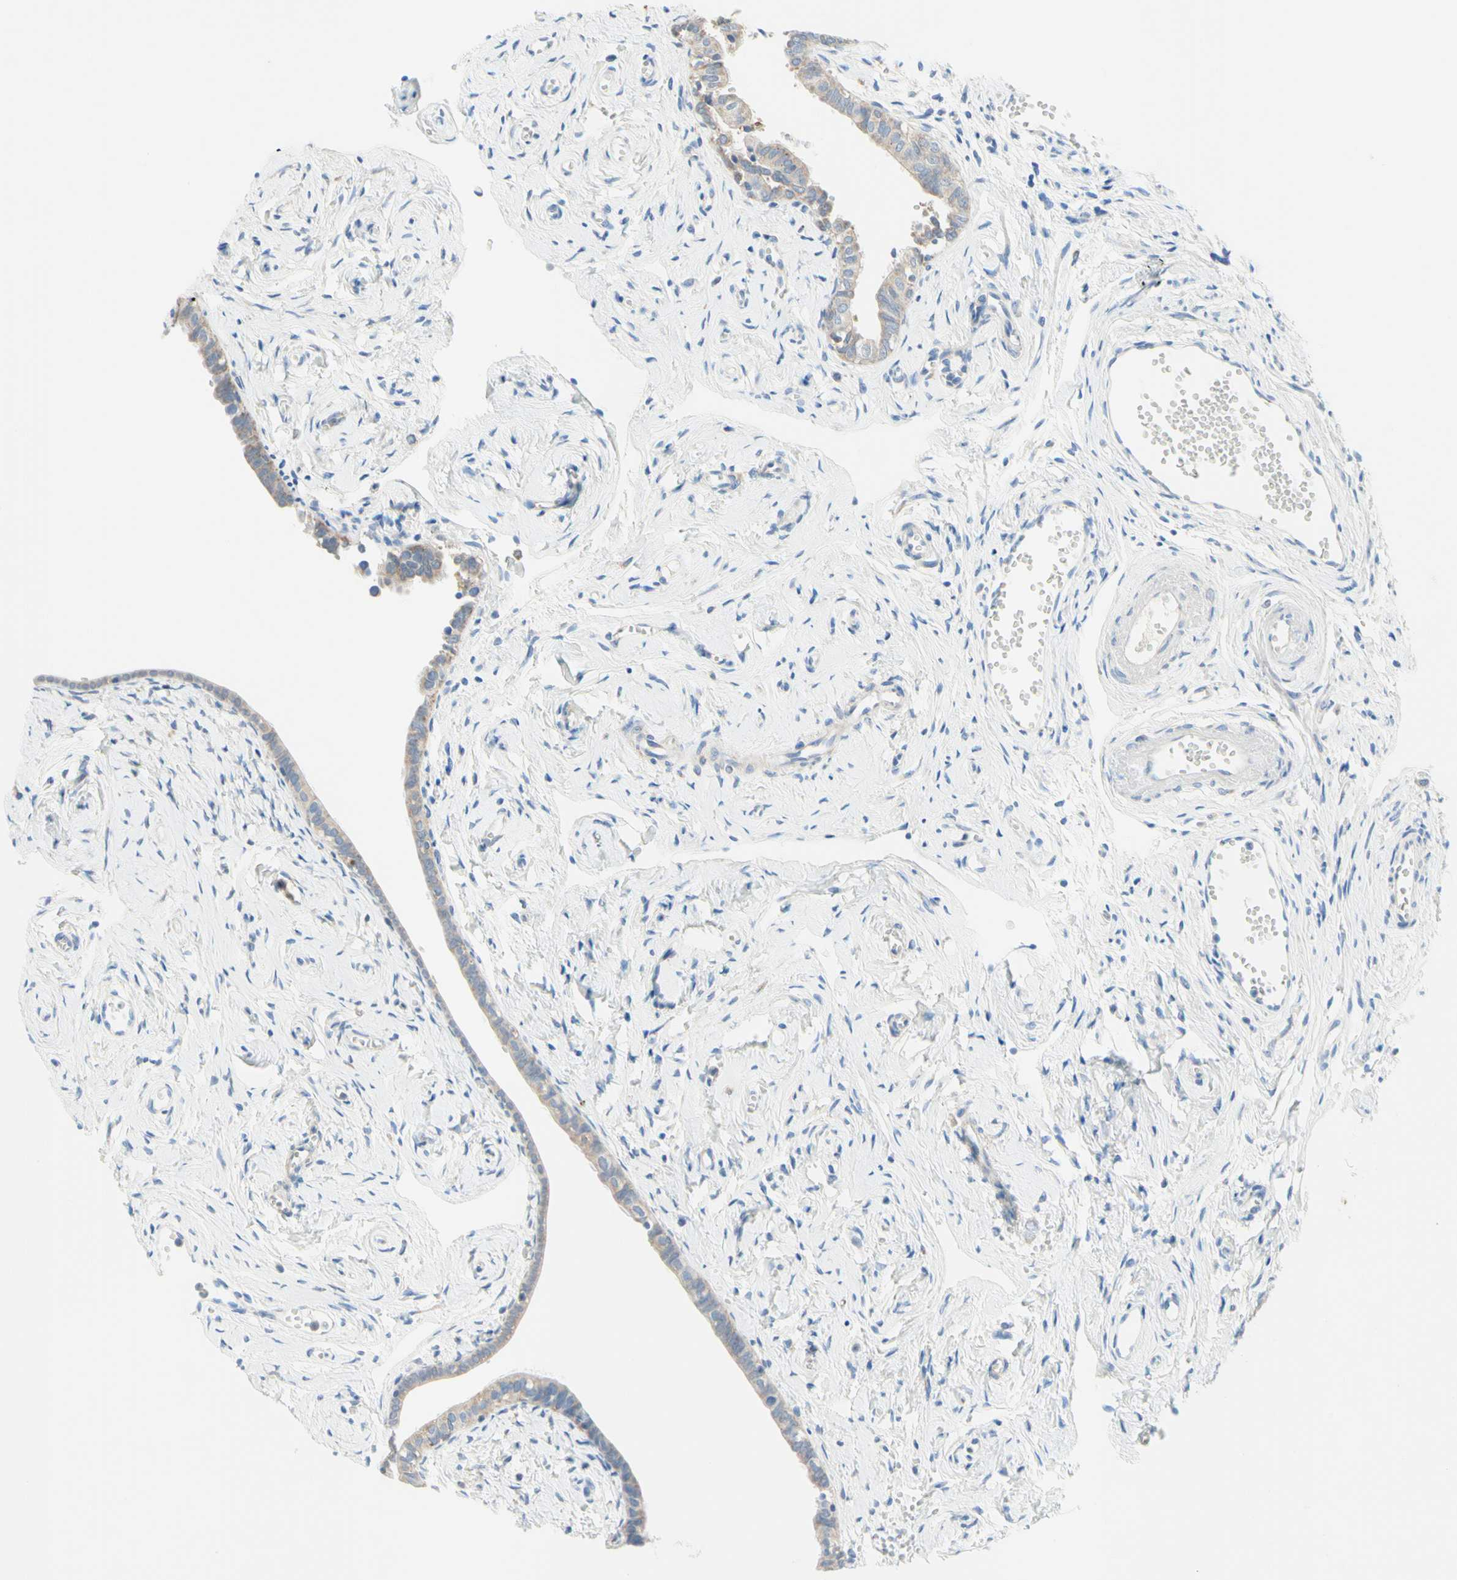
{"staining": {"intensity": "weak", "quantity": ">75%", "location": "cytoplasmic/membranous"}, "tissue": "fallopian tube", "cell_type": "Glandular cells", "image_type": "normal", "snomed": [{"axis": "morphology", "description": "Normal tissue, NOS"}, {"axis": "topography", "description": "Fallopian tube"}], "caption": "Normal fallopian tube shows weak cytoplasmic/membranous positivity in about >75% of glandular cells, visualized by immunohistochemistry. The staining was performed using DAB (3,3'-diaminobenzidine), with brown indicating positive protein expression. Nuclei are stained blue with hematoxylin.", "gene": "MFF", "patient": {"sex": "female", "age": 71}}